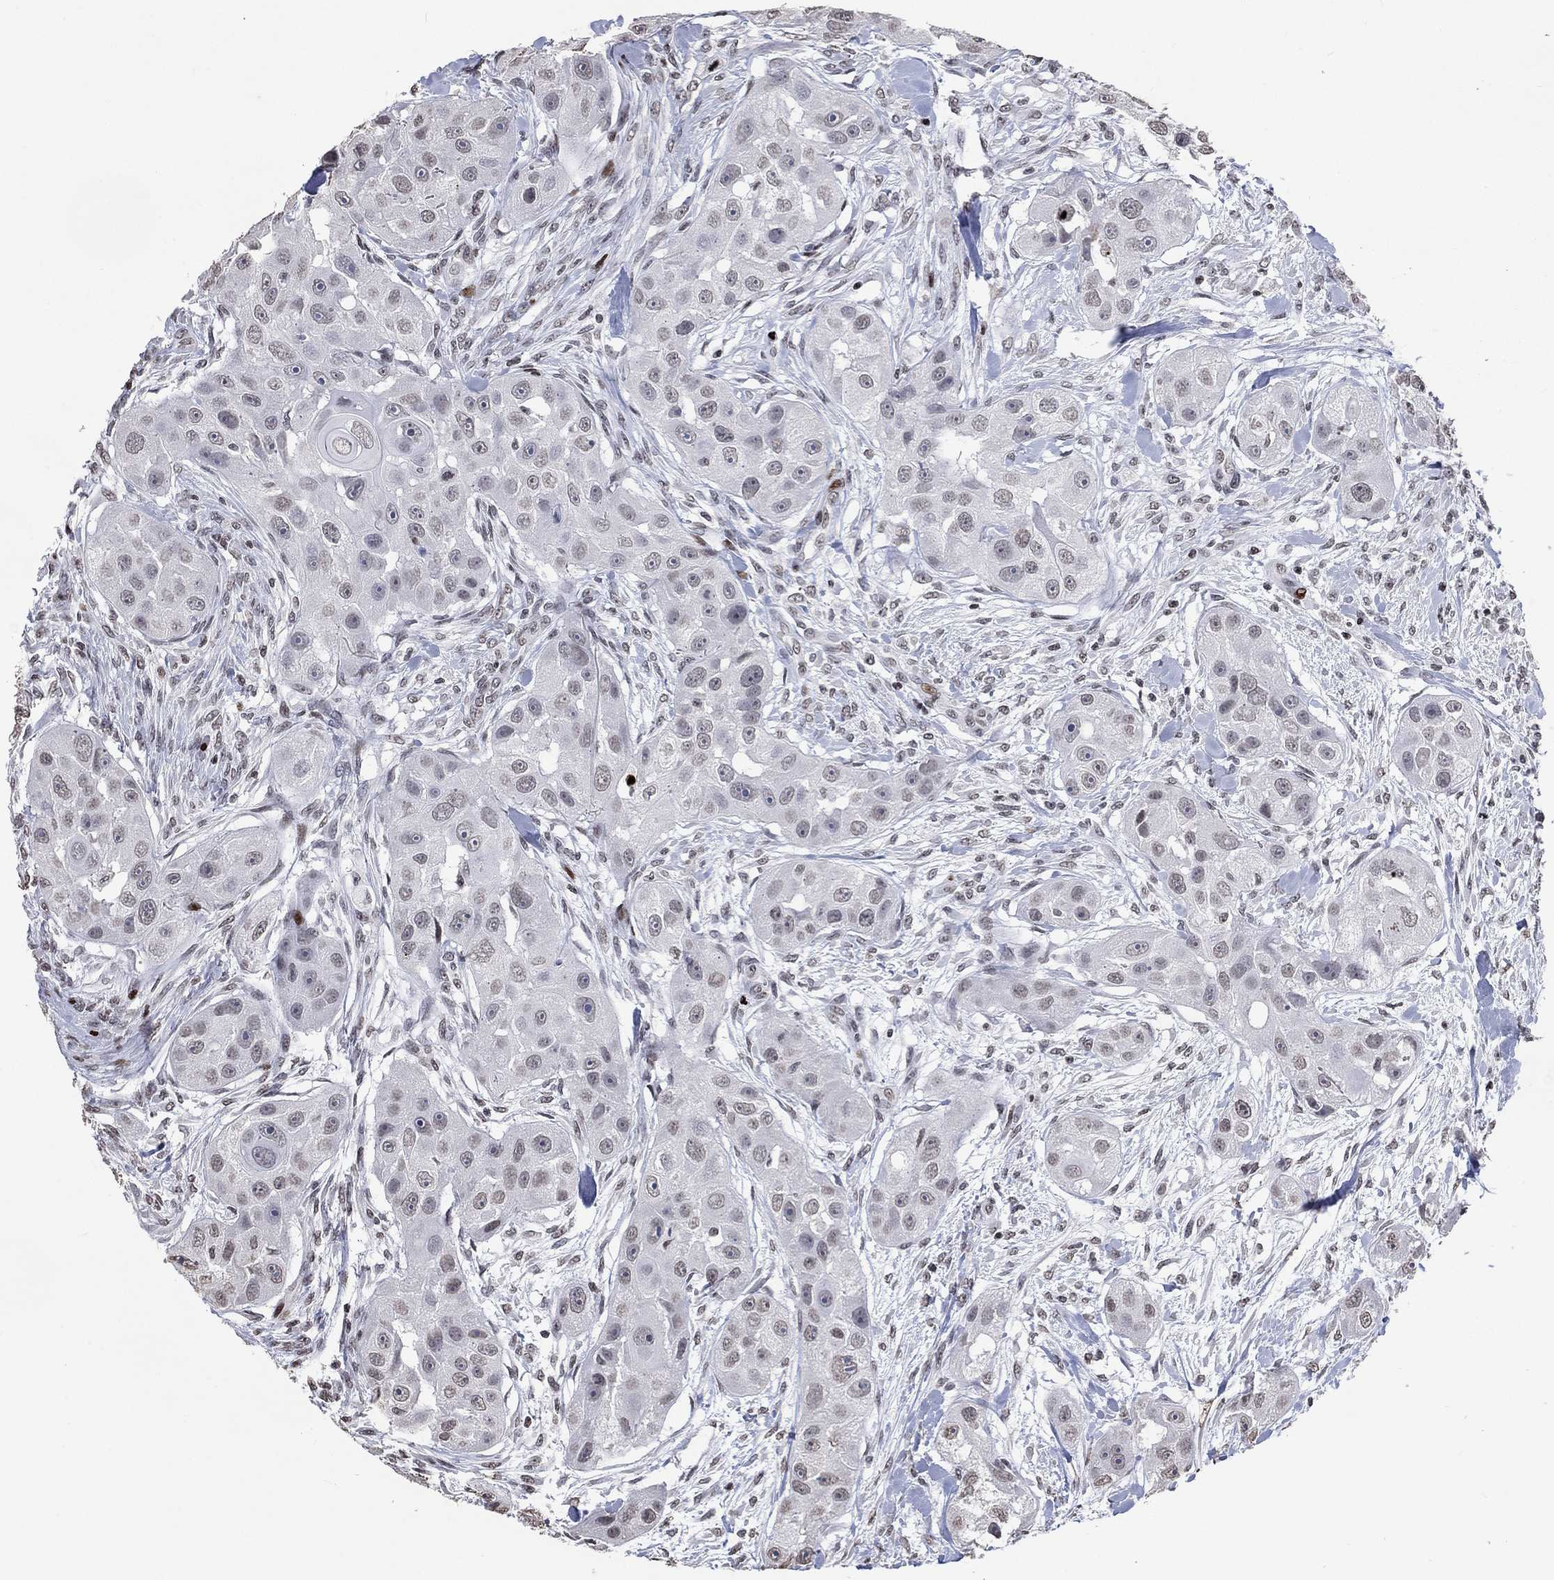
{"staining": {"intensity": "negative", "quantity": "none", "location": "none"}, "tissue": "head and neck cancer", "cell_type": "Tumor cells", "image_type": "cancer", "snomed": [{"axis": "morphology", "description": "Squamous cell carcinoma, NOS"}, {"axis": "topography", "description": "Head-Neck"}], "caption": "Micrograph shows no significant protein positivity in tumor cells of squamous cell carcinoma (head and neck). Brightfield microscopy of immunohistochemistry (IHC) stained with DAB (3,3'-diaminobenzidine) (brown) and hematoxylin (blue), captured at high magnification.", "gene": "SRSF3", "patient": {"sex": "male", "age": 51}}